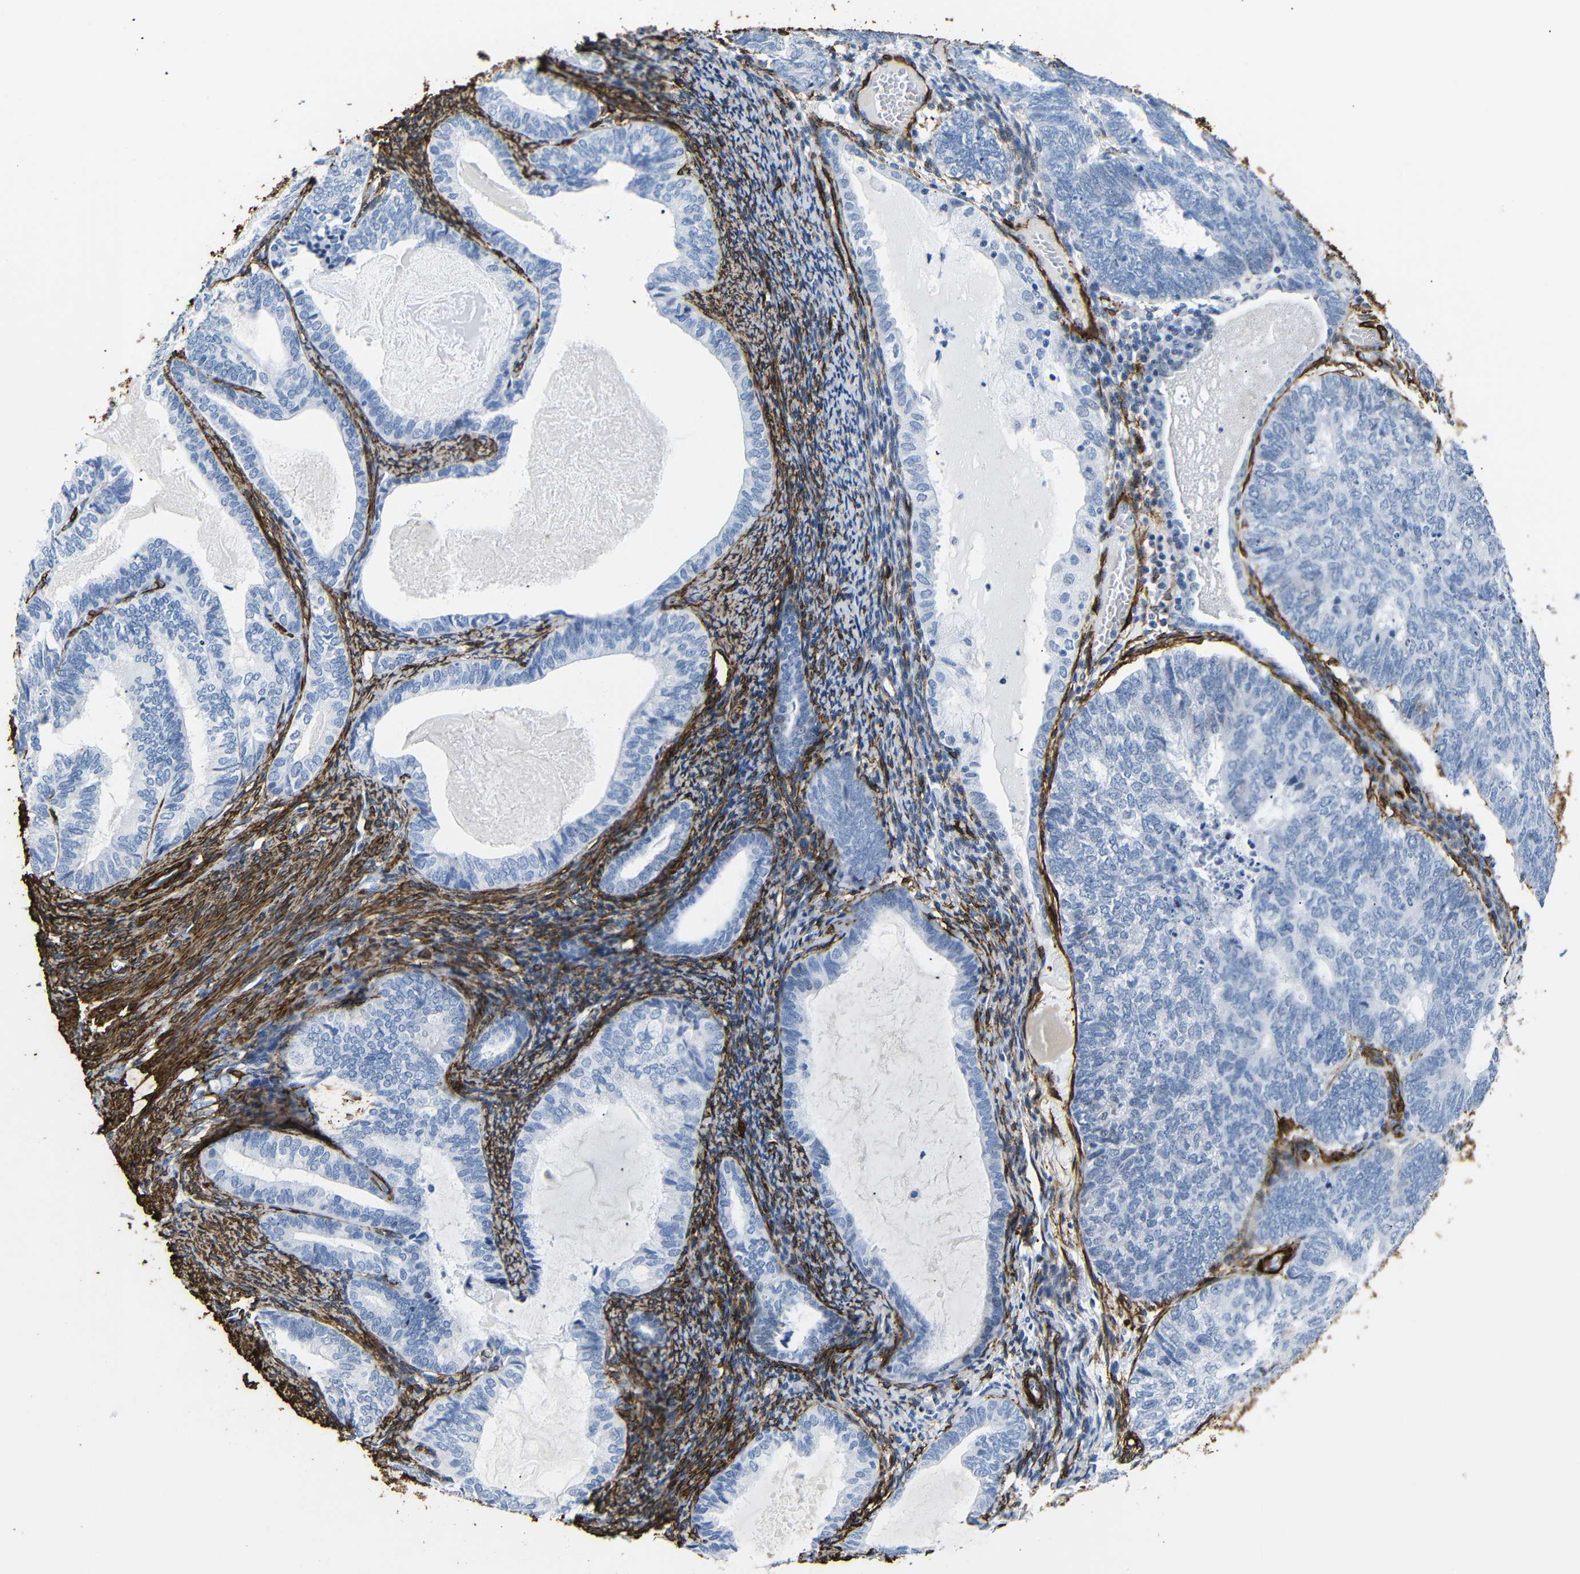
{"staining": {"intensity": "negative", "quantity": "none", "location": "none"}, "tissue": "endometrial cancer", "cell_type": "Tumor cells", "image_type": "cancer", "snomed": [{"axis": "morphology", "description": "Adenocarcinoma, NOS"}, {"axis": "topography", "description": "Uterus"}], "caption": "Endometrial cancer (adenocarcinoma) was stained to show a protein in brown. There is no significant positivity in tumor cells.", "gene": "ACTA2", "patient": {"sex": "female", "age": 60}}